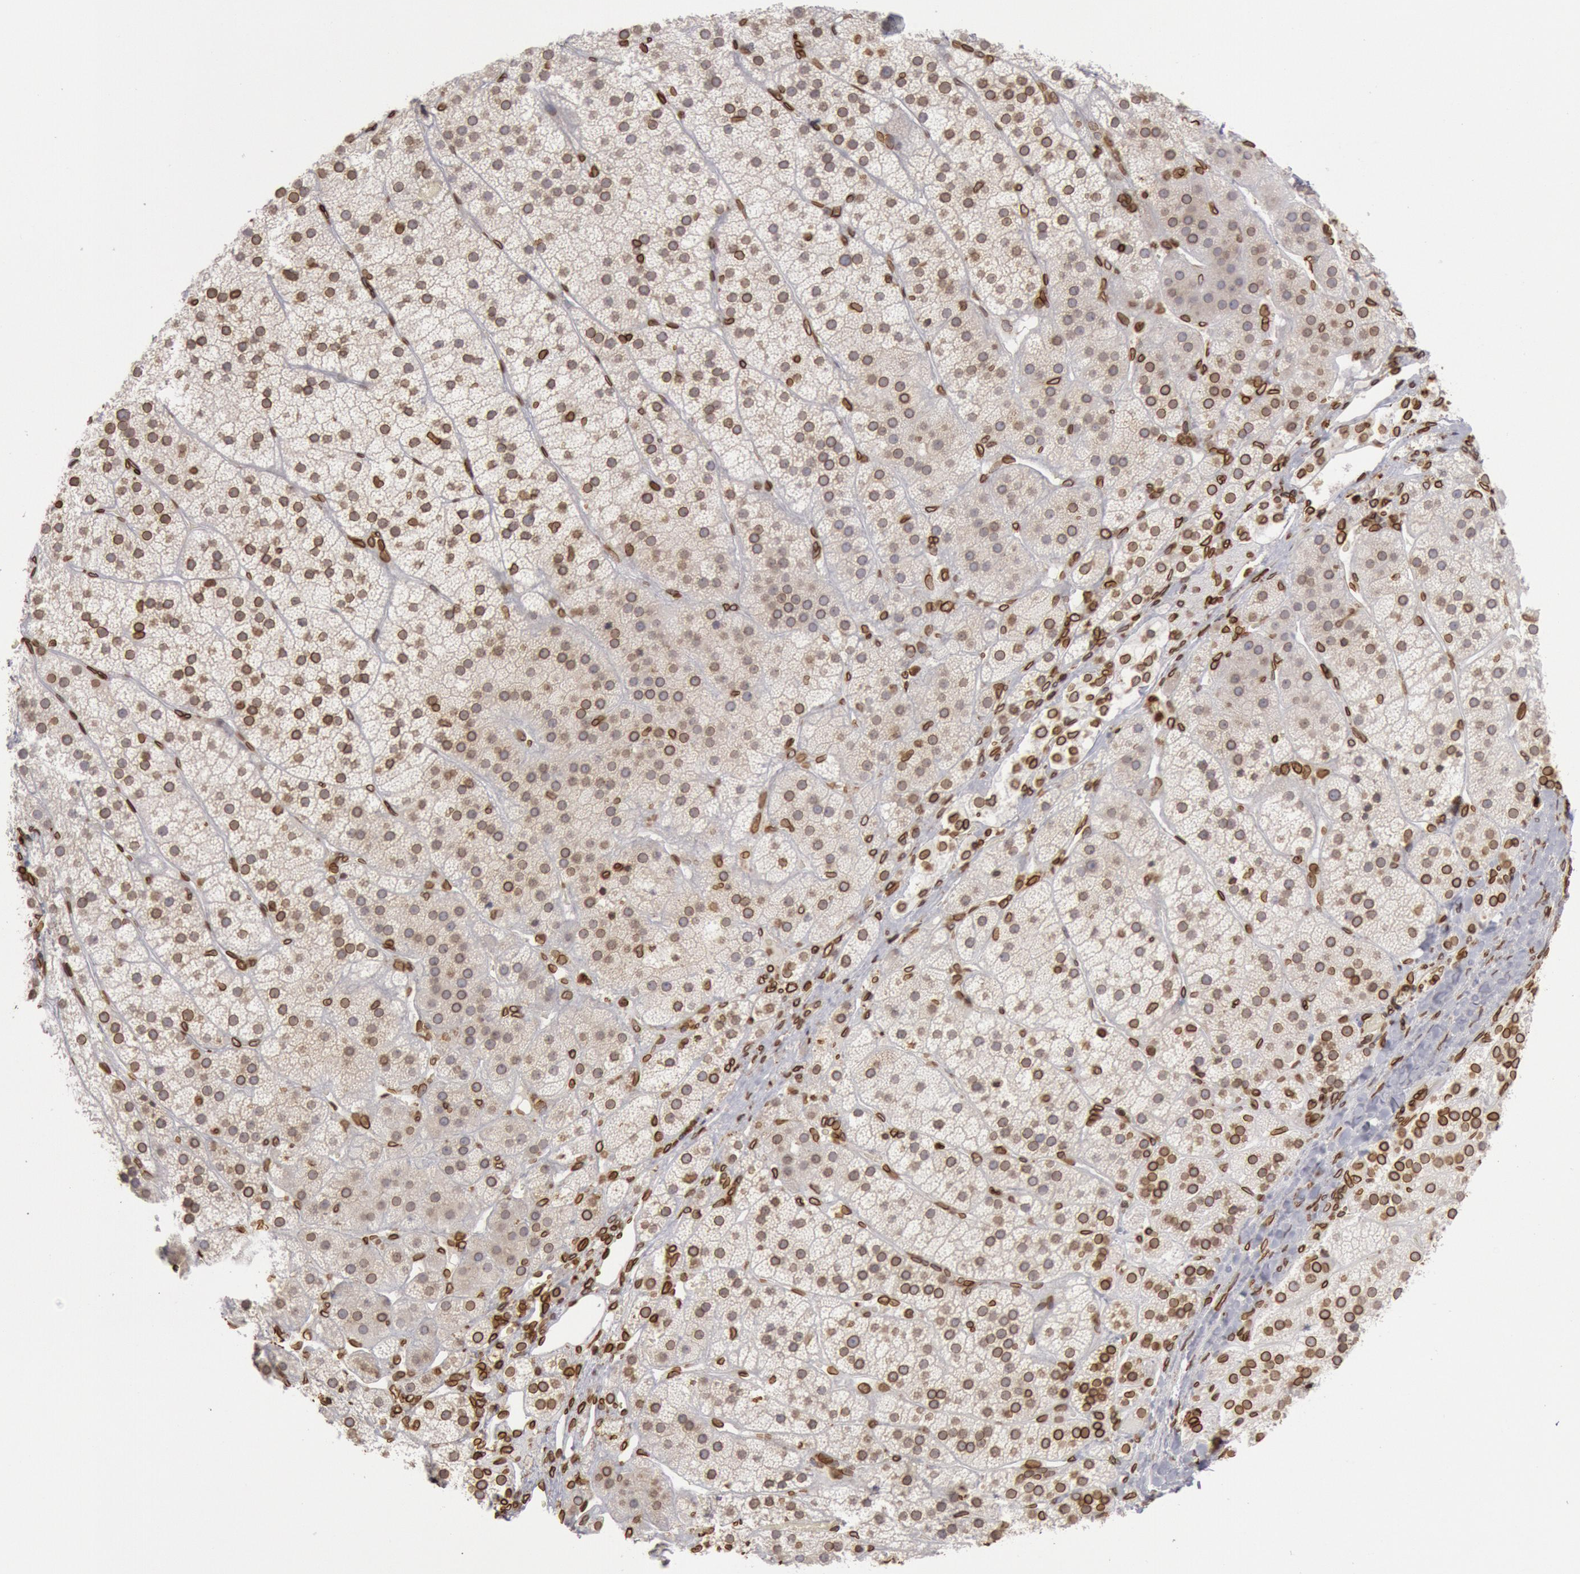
{"staining": {"intensity": "moderate", "quantity": "25%-75%", "location": "nuclear"}, "tissue": "adrenal gland", "cell_type": "Glandular cells", "image_type": "normal", "snomed": [{"axis": "morphology", "description": "Normal tissue, NOS"}, {"axis": "topography", "description": "Adrenal gland"}], "caption": "A photomicrograph of adrenal gland stained for a protein reveals moderate nuclear brown staining in glandular cells. (Brightfield microscopy of DAB IHC at high magnification).", "gene": "SUN2", "patient": {"sex": "female", "age": 44}}